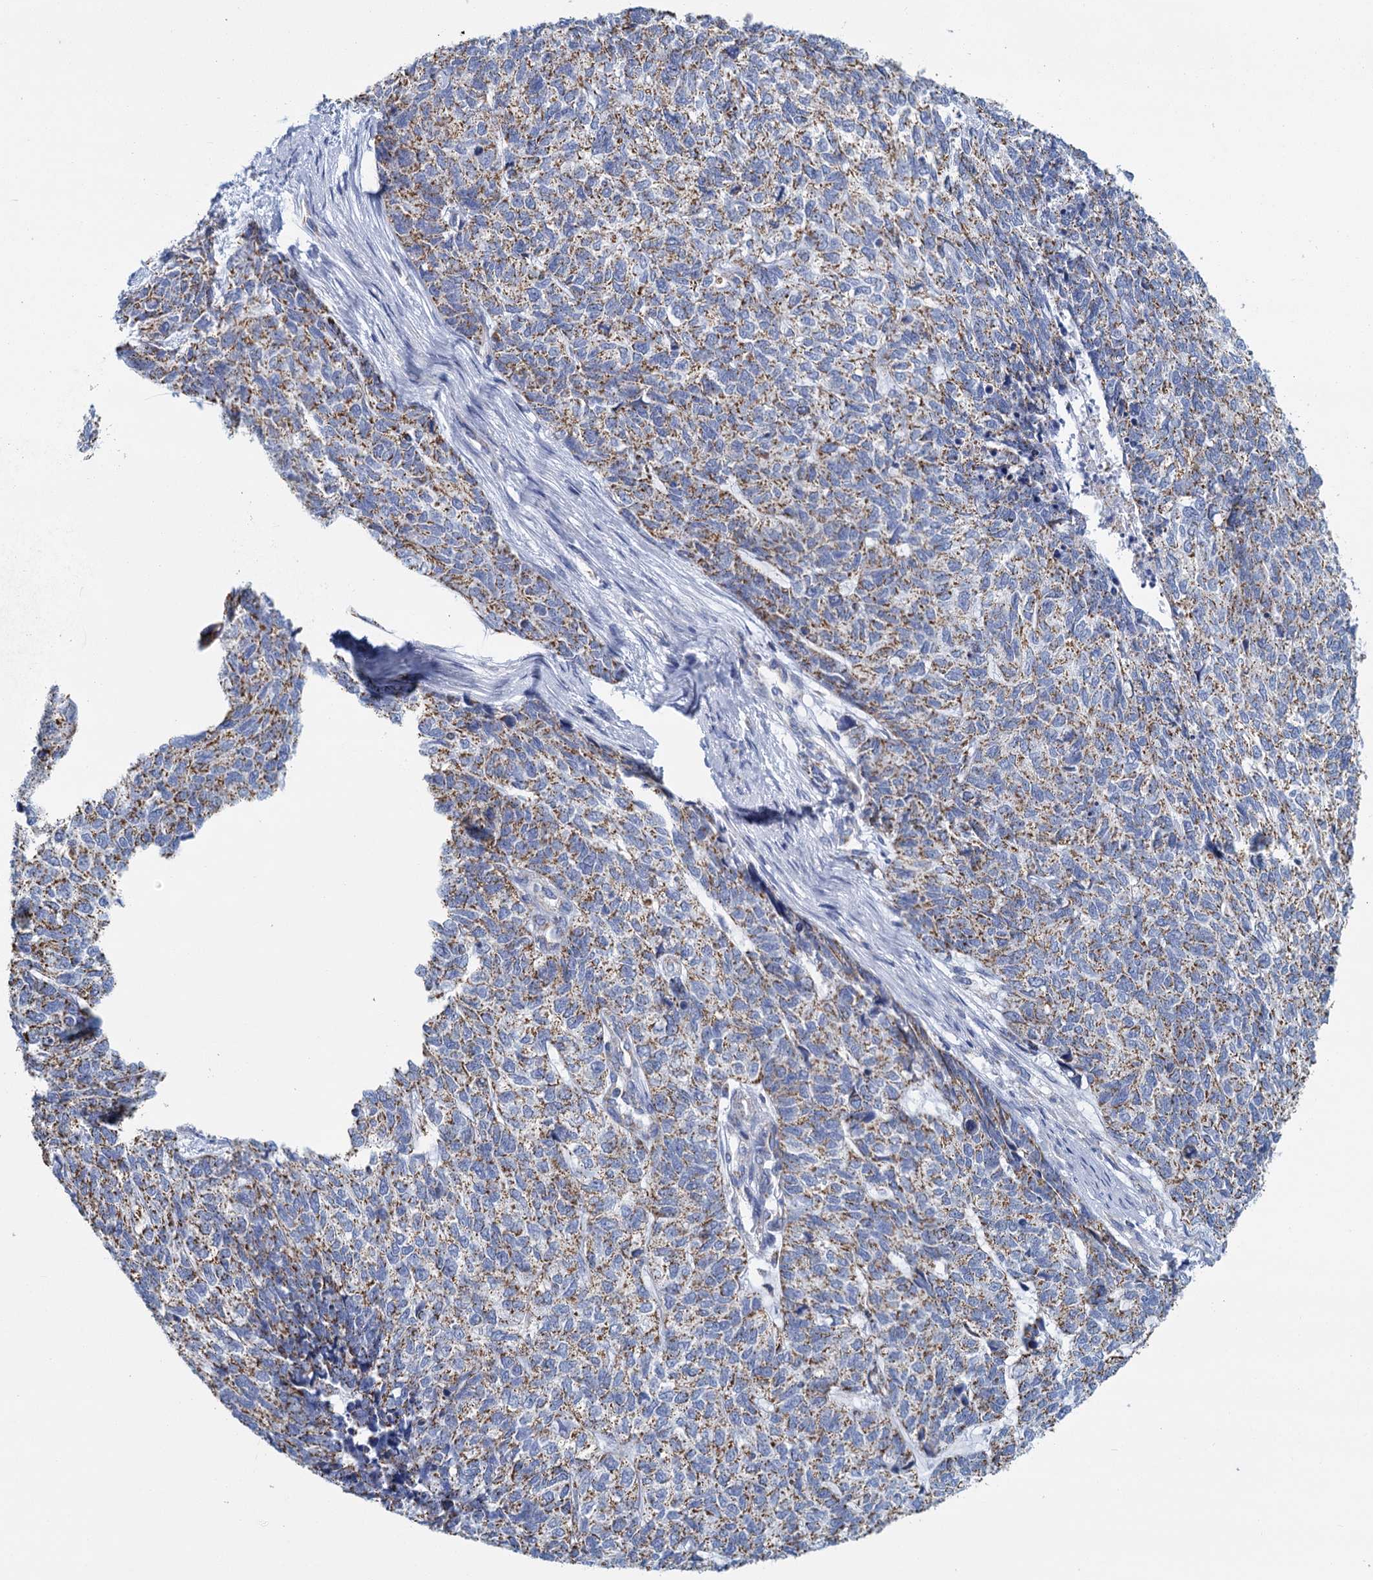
{"staining": {"intensity": "moderate", "quantity": ">75%", "location": "cytoplasmic/membranous"}, "tissue": "cervical cancer", "cell_type": "Tumor cells", "image_type": "cancer", "snomed": [{"axis": "morphology", "description": "Squamous cell carcinoma, NOS"}, {"axis": "topography", "description": "Cervix"}], "caption": "High-power microscopy captured an IHC photomicrograph of cervical cancer (squamous cell carcinoma), revealing moderate cytoplasmic/membranous expression in about >75% of tumor cells. (DAB = brown stain, brightfield microscopy at high magnification).", "gene": "CCP110", "patient": {"sex": "female", "age": 63}}